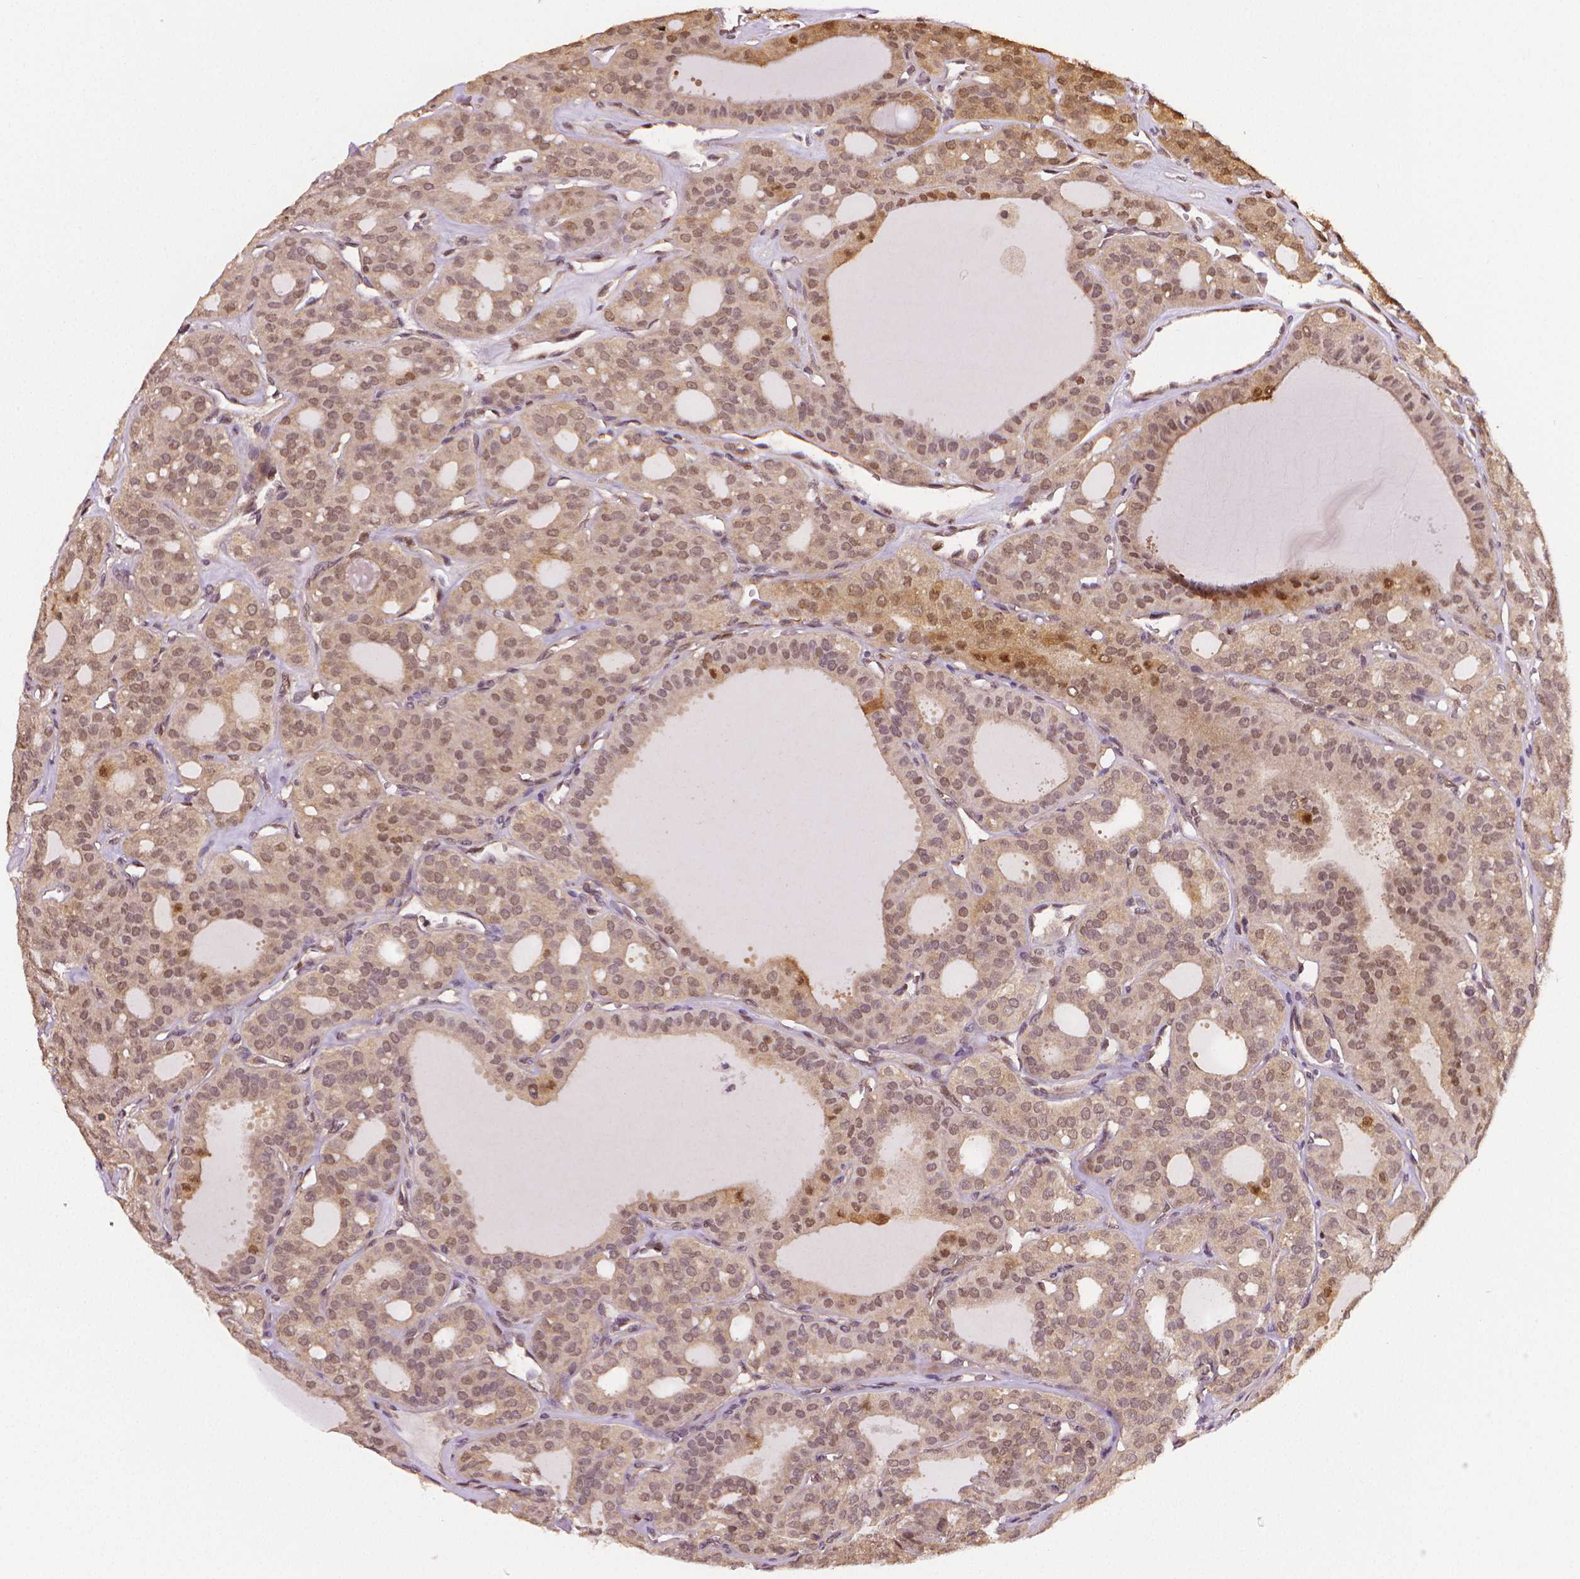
{"staining": {"intensity": "moderate", "quantity": "<25%", "location": "nuclear"}, "tissue": "thyroid cancer", "cell_type": "Tumor cells", "image_type": "cancer", "snomed": [{"axis": "morphology", "description": "Follicular adenoma carcinoma, NOS"}, {"axis": "topography", "description": "Thyroid gland"}], "caption": "IHC (DAB (3,3'-diaminobenzidine)) staining of thyroid cancer (follicular adenoma carcinoma) shows moderate nuclear protein staining in approximately <25% of tumor cells.", "gene": "STAT3", "patient": {"sex": "male", "age": 75}}